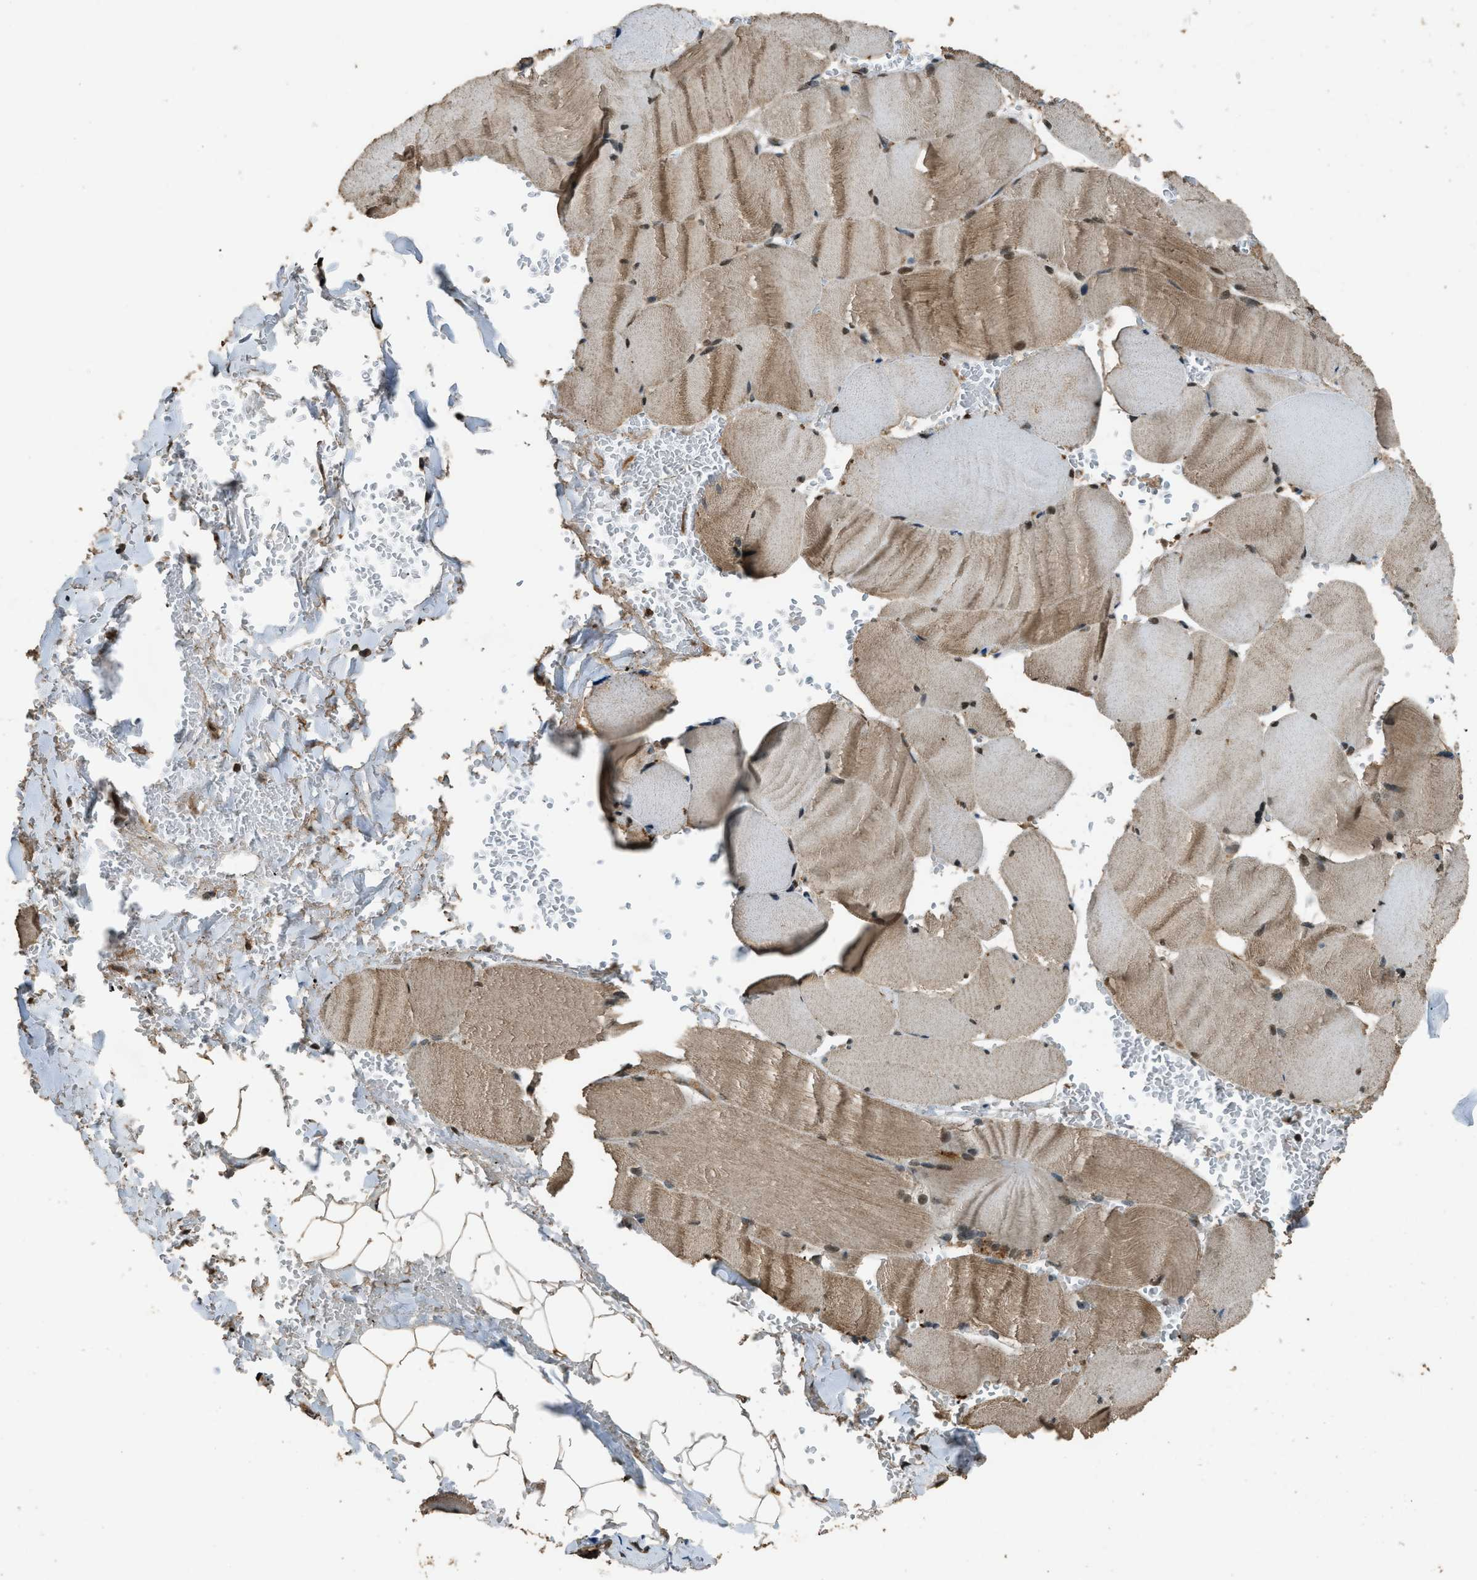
{"staining": {"intensity": "moderate", "quantity": ">75%", "location": "cytoplasmic/membranous"}, "tissue": "skeletal muscle", "cell_type": "Myocytes", "image_type": "normal", "snomed": [{"axis": "morphology", "description": "Normal tissue, NOS"}, {"axis": "topography", "description": "Skin"}, {"axis": "topography", "description": "Skeletal muscle"}], "caption": "A brown stain shows moderate cytoplasmic/membranous staining of a protein in myocytes of benign human skeletal muscle. (Stains: DAB in brown, nuclei in blue, Microscopy: brightfield microscopy at high magnification).", "gene": "SERTAD2", "patient": {"sex": "male", "age": 83}}